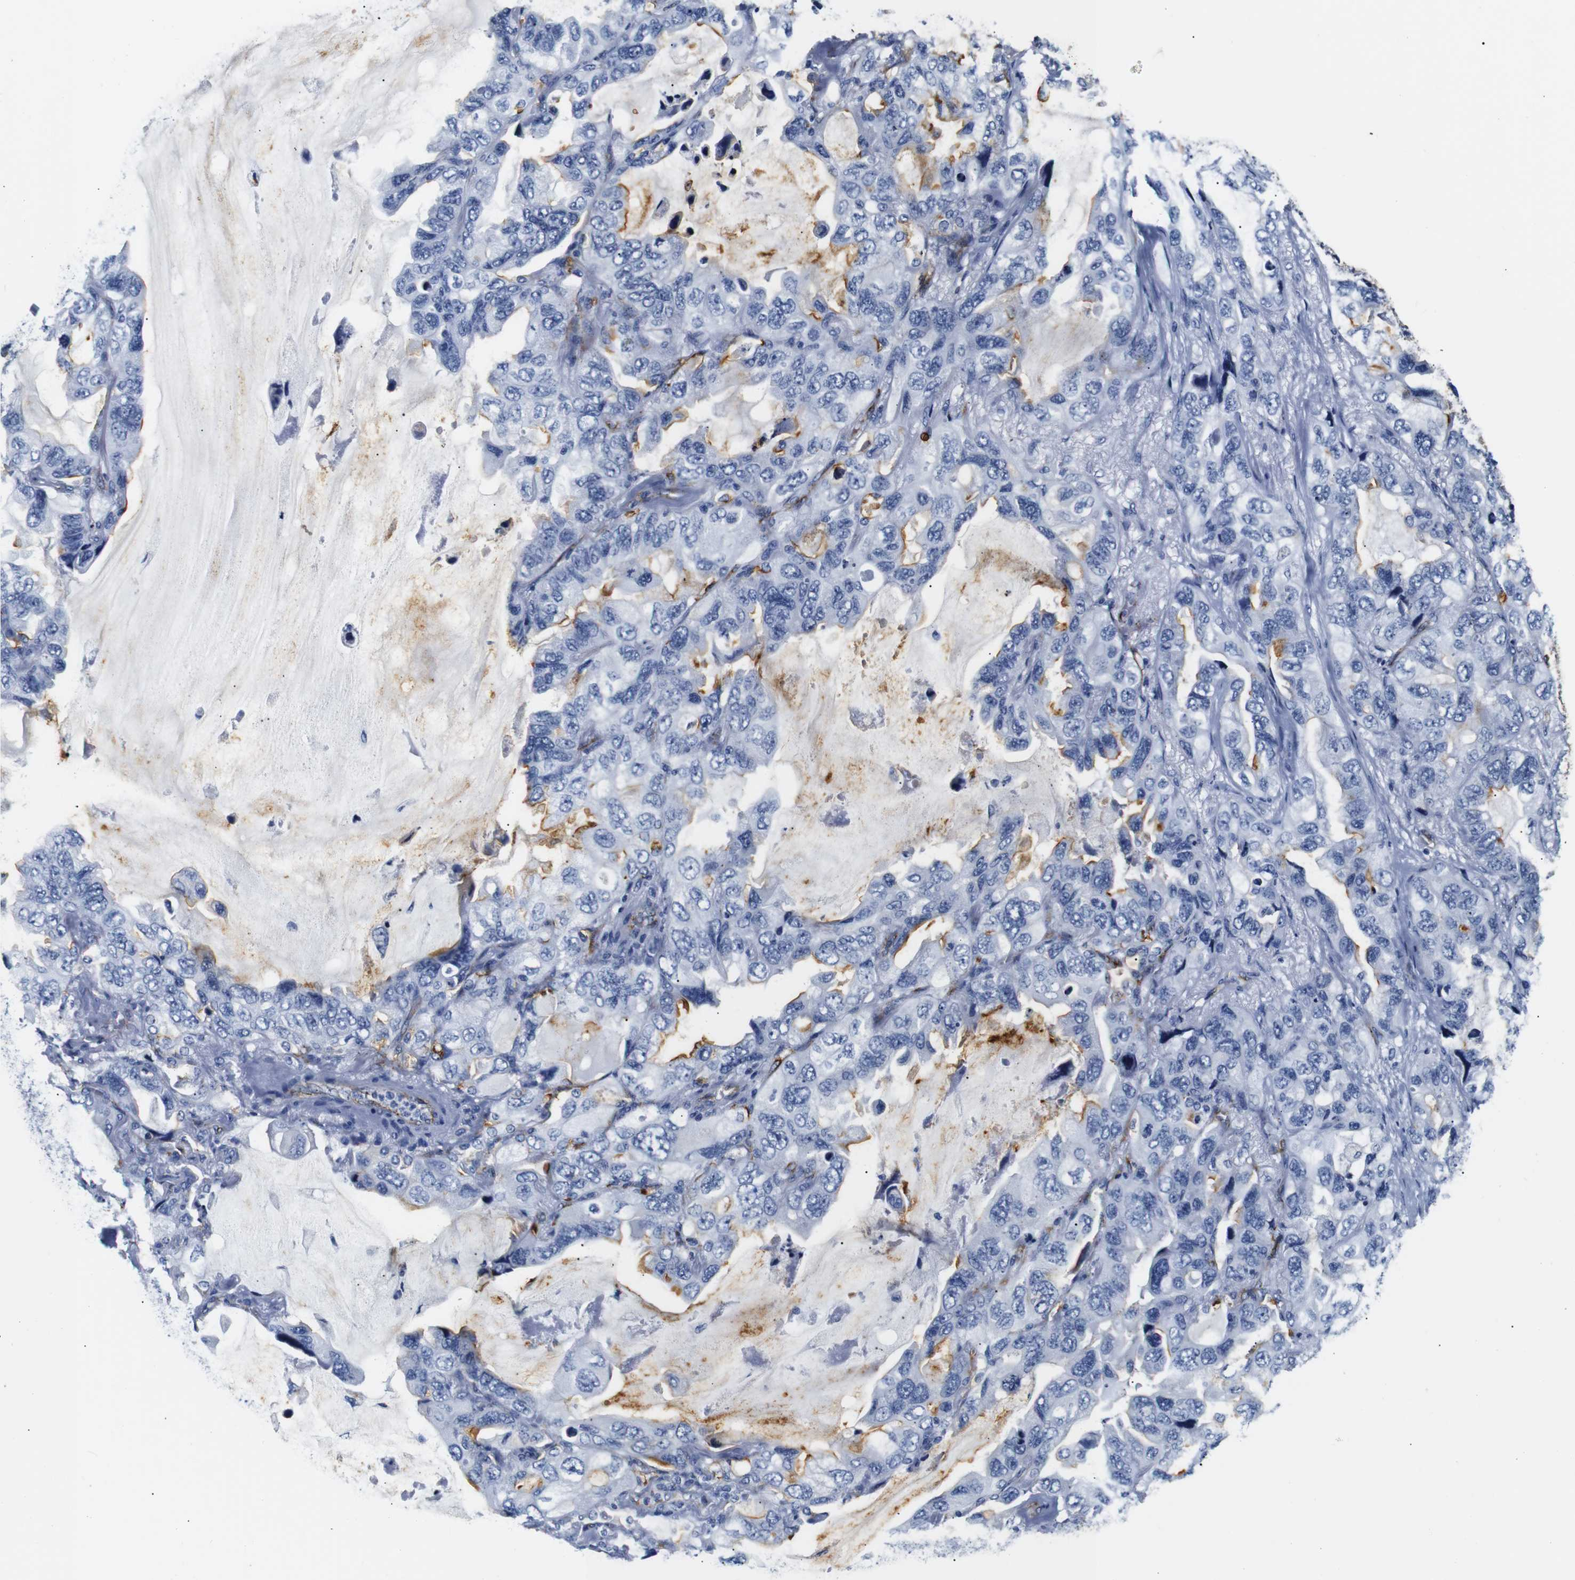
{"staining": {"intensity": "moderate", "quantity": "<25%", "location": "cytoplasmic/membranous"}, "tissue": "lung cancer", "cell_type": "Tumor cells", "image_type": "cancer", "snomed": [{"axis": "morphology", "description": "Squamous cell carcinoma, NOS"}, {"axis": "topography", "description": "Lung"}], "caption": "An image of lung cancer (squamous cell carcinoma) stained for a protein reveals moderate cytoplasmic/membranous brown staining in tumor cells.", "gene": "MUC4", "patient": {"sex": "female", "age": 73}}